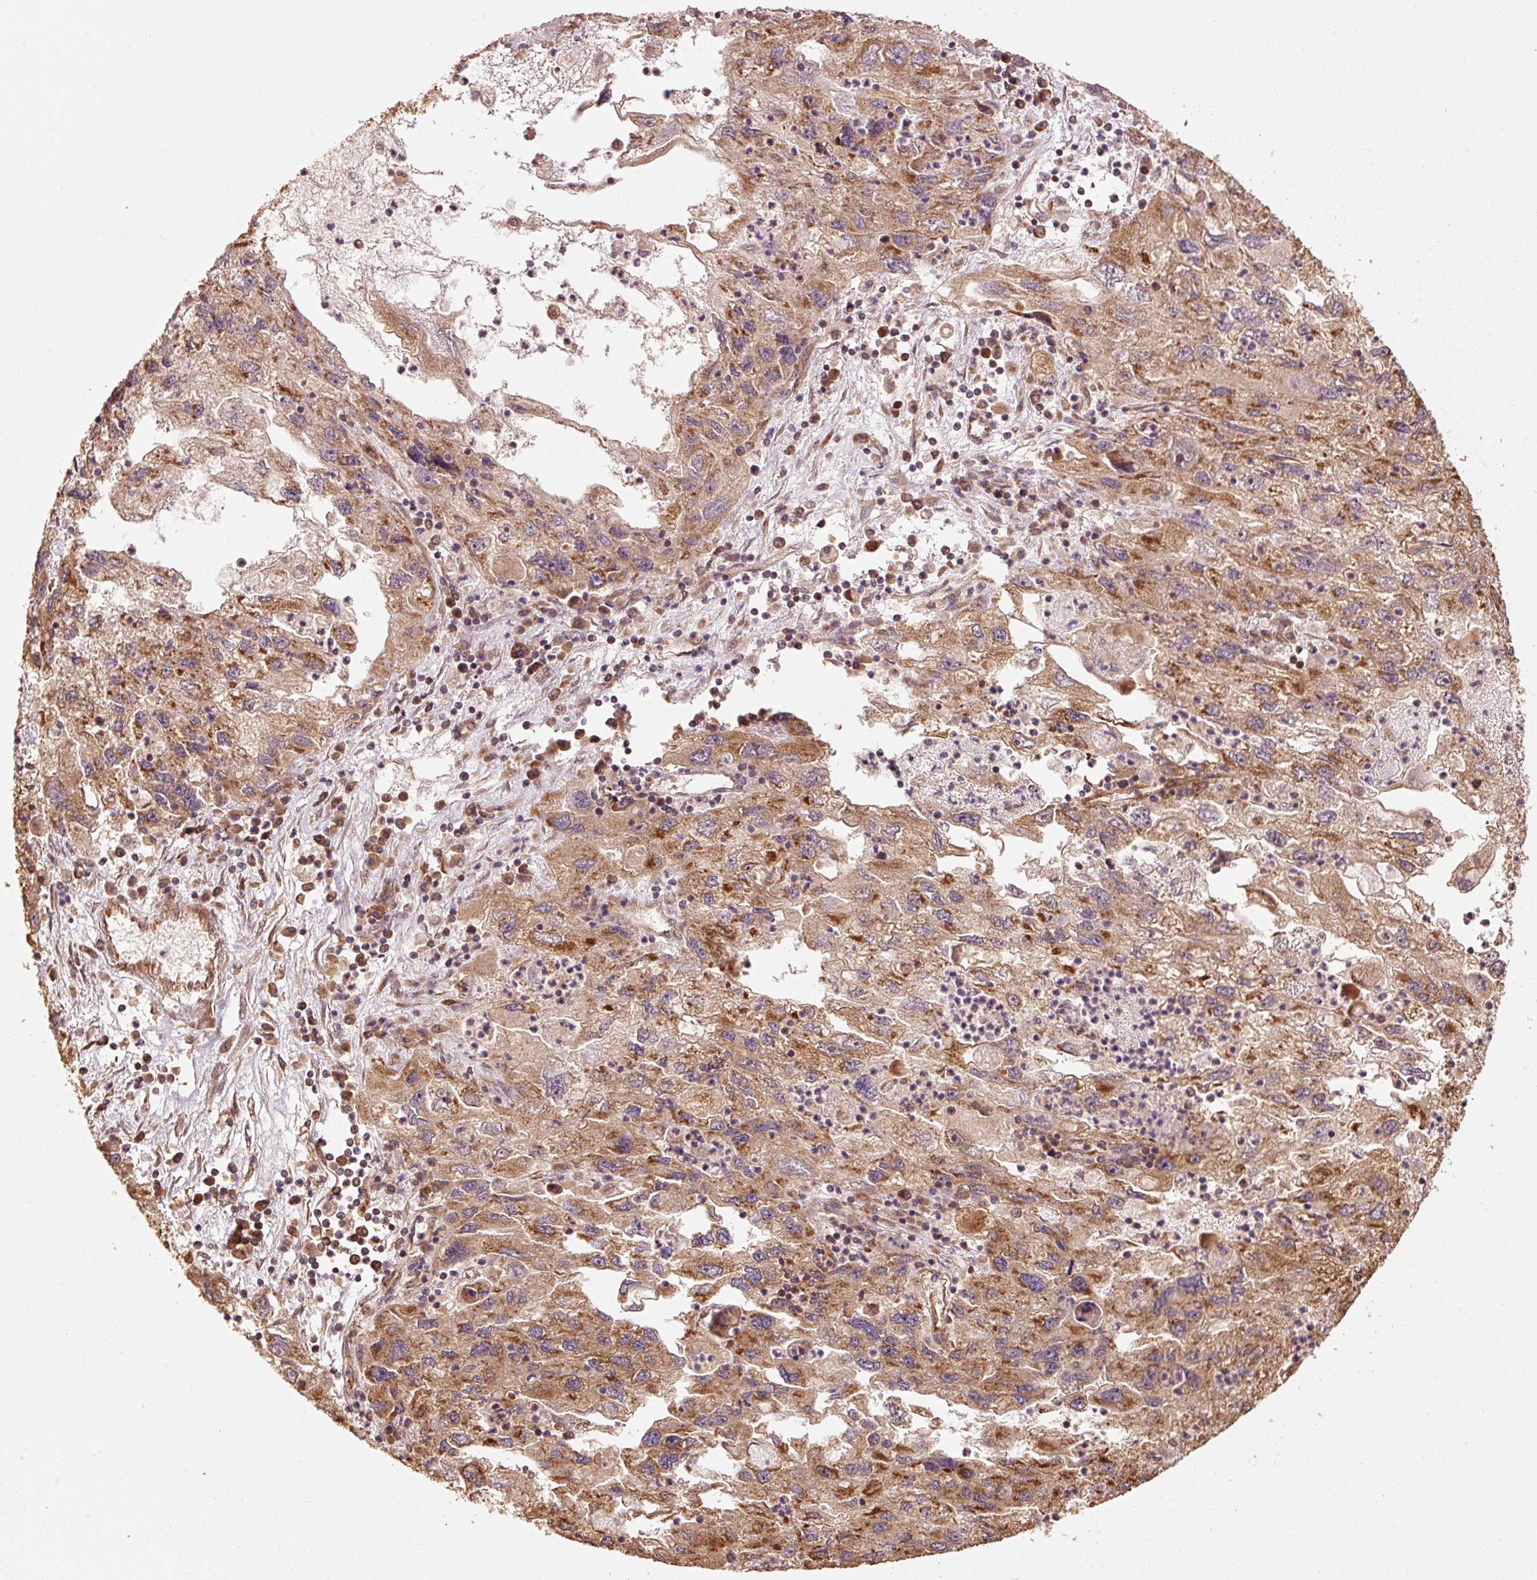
{"staining": {"intensity": "moderate", "quantity": ">75%", "location": "cytoplasmic/membranous"}, "tissue": "endometrial cancer", "cell_type": "Tumor cells", "image_type": "cancer", "snomed": [{"axis": "morphology", "description": "Adenocarcinoma, NOS"}, {"axis": "topography", "description": "Endometrium"}], "caption": "Immunohistochemistry (DAB) staining of endometrial cancer (adenocarcinoma) shows moderate cytoplasmic/membranous protein positivity in about >75% of tumor cells.", "gene": "MRPL16", "patient": {"sex": "female", "age": 49}}